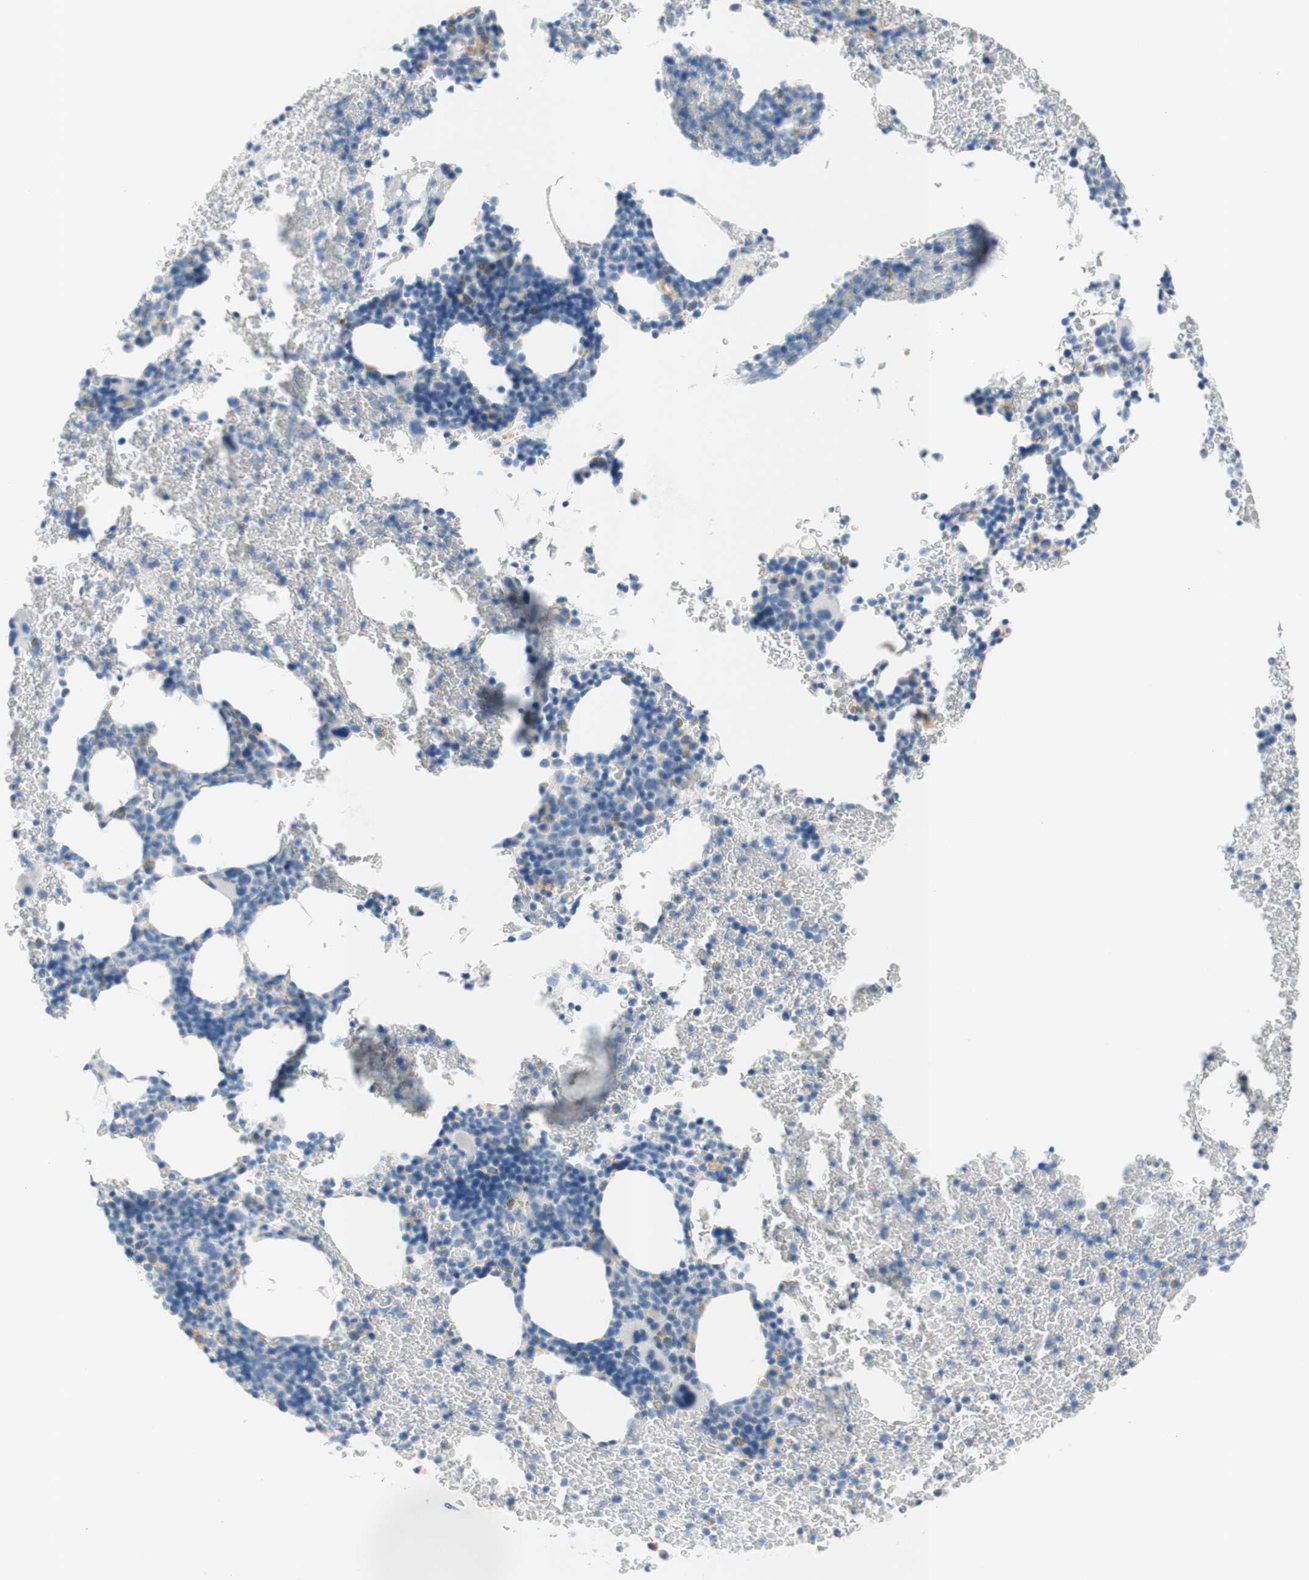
{"staining": {"intensity": "weak", "quantity": "<25%", "location": "cytoplasmic/membranous"}, "tissue": "bone marrow", "cell_type": "Hematopoietic cells", "image_type": "normal", "snomed": [{"axis": "morphology", "description": "Normal tissue, NOS"}, {"axis": "morphology", "description": "Inflammation, NOS"}, {"axis": "topography", "description": "Bone marrow"}], "caption": "Histopathology image shows no protein expression in hematopoietic cells of normal bone marrow.", "gene": "POLR2J3", "patient": {"sex": "male", "age": 72}}